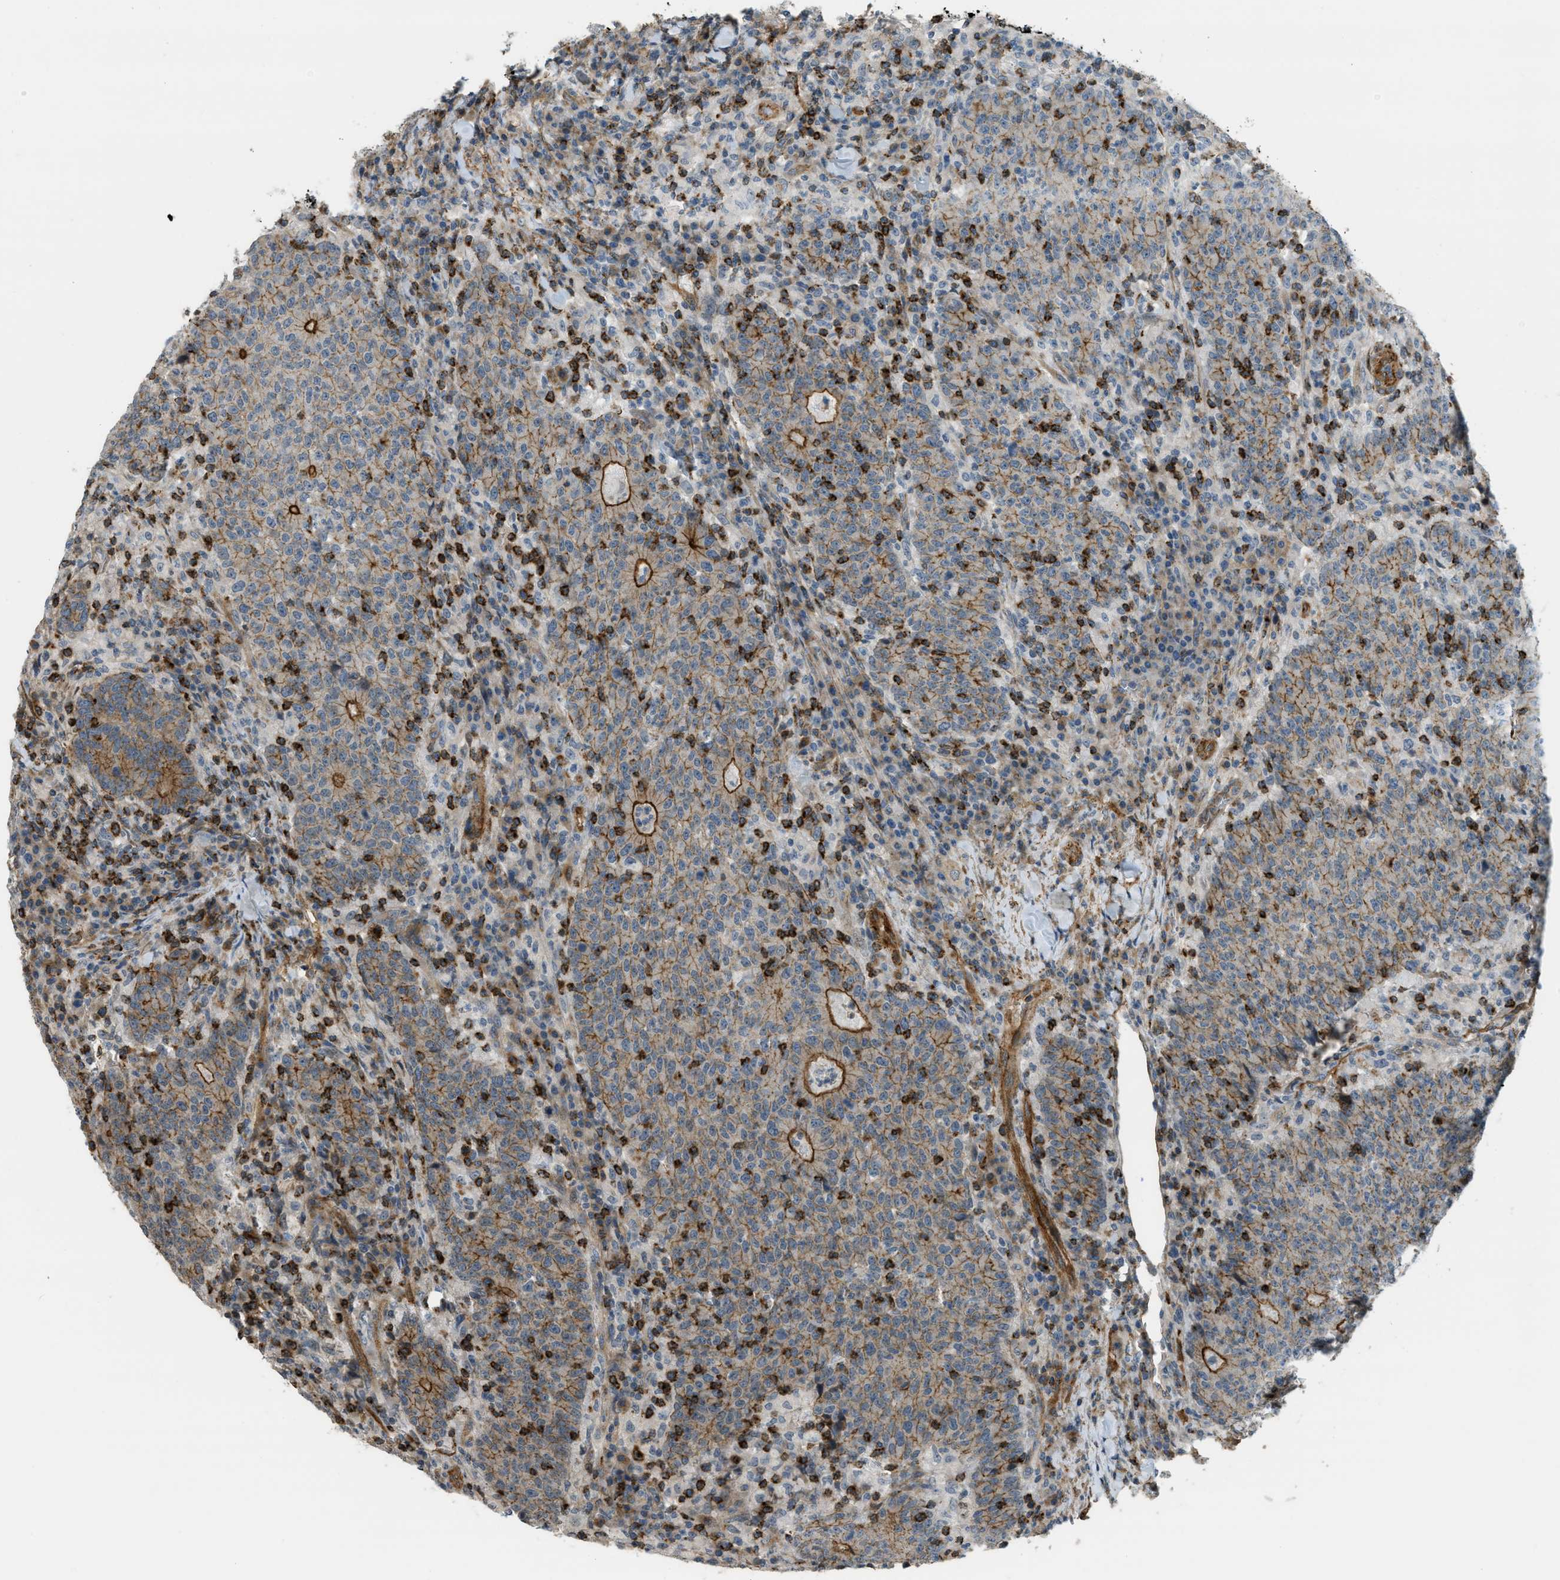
{"staining": {"intensity": "moderate", "quantity": ">75%", "location": "cytoplasmic/membranous"}, "tissue": "colorectal cancer", "cell_type": "Tumor cells", "image_type": "cancer", "snomed": [{"axis": "morphology", "description": "Adenocarcinoma, NOS"}, {"axis": "topography", "description": "Colon"}], "caption": "Colorectal cancer (adenocarcinoma) tissue demonstrates moderate cytoplasmic/membranous staining in approximately >75% of tumor cells, visualized by immunohistochemistry.", "gene": "KIAA1671", "patient": {"sex": "female", "age": 75}}